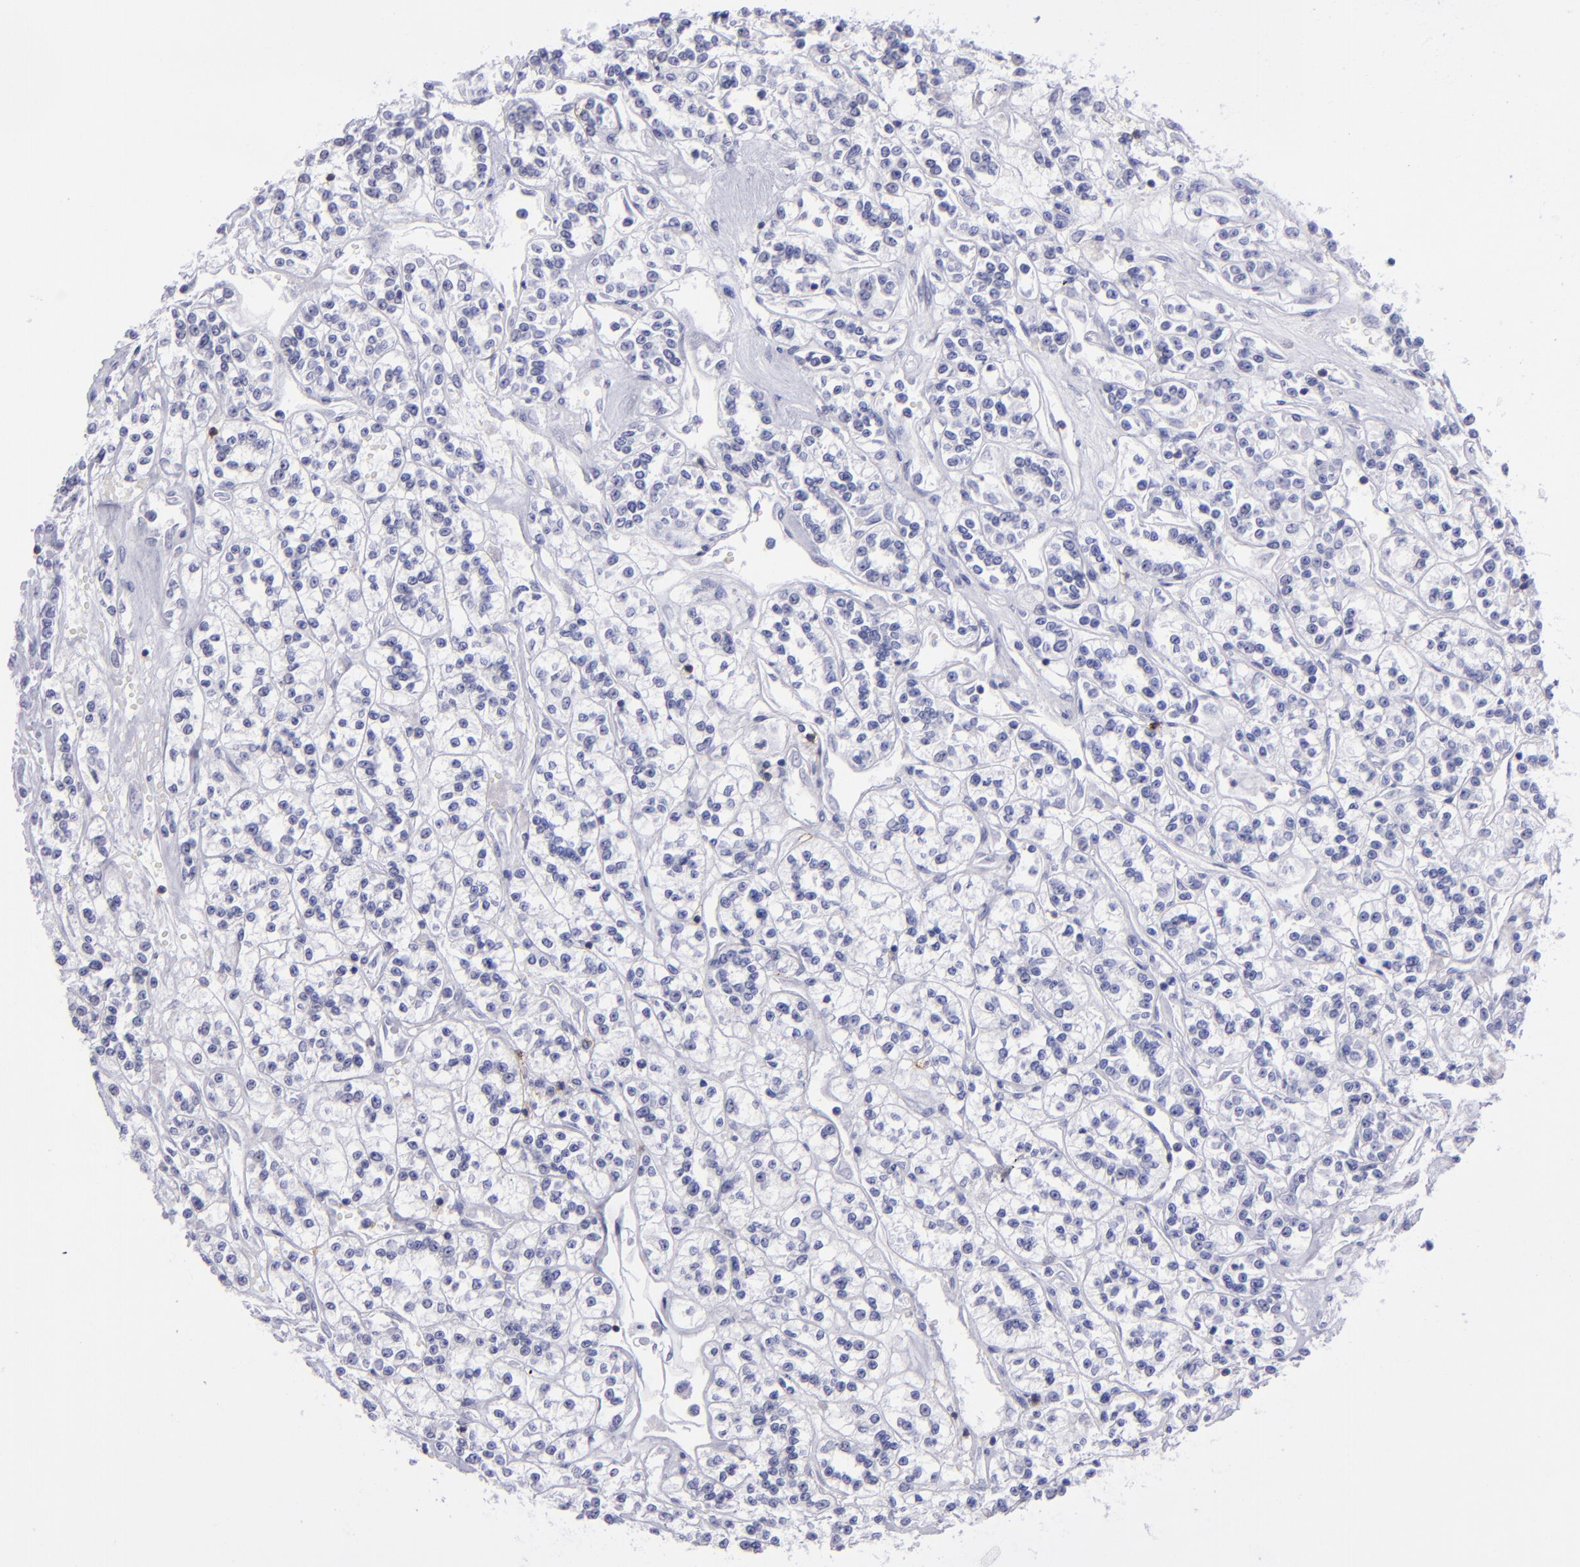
{"staining": {"intensity": "negative", "quantity": "none", "location": "none"}, "tissue": "renal cancer", "cell_type": "Tumor cells", "image_type": "cancer", "snomed": [{"axis": "morphology", "description": "Adenocarcinoma, NOS"}, {"axis": "topography", "description": "Kidney"}], "caption": "Human renal cancer (adenocarcinoma) stained for a protein using immunohistochemistry (IHC) shows no expression in tumor cells.", "gene": "CD6", "patient": {"sex": "female", "age": 76}}